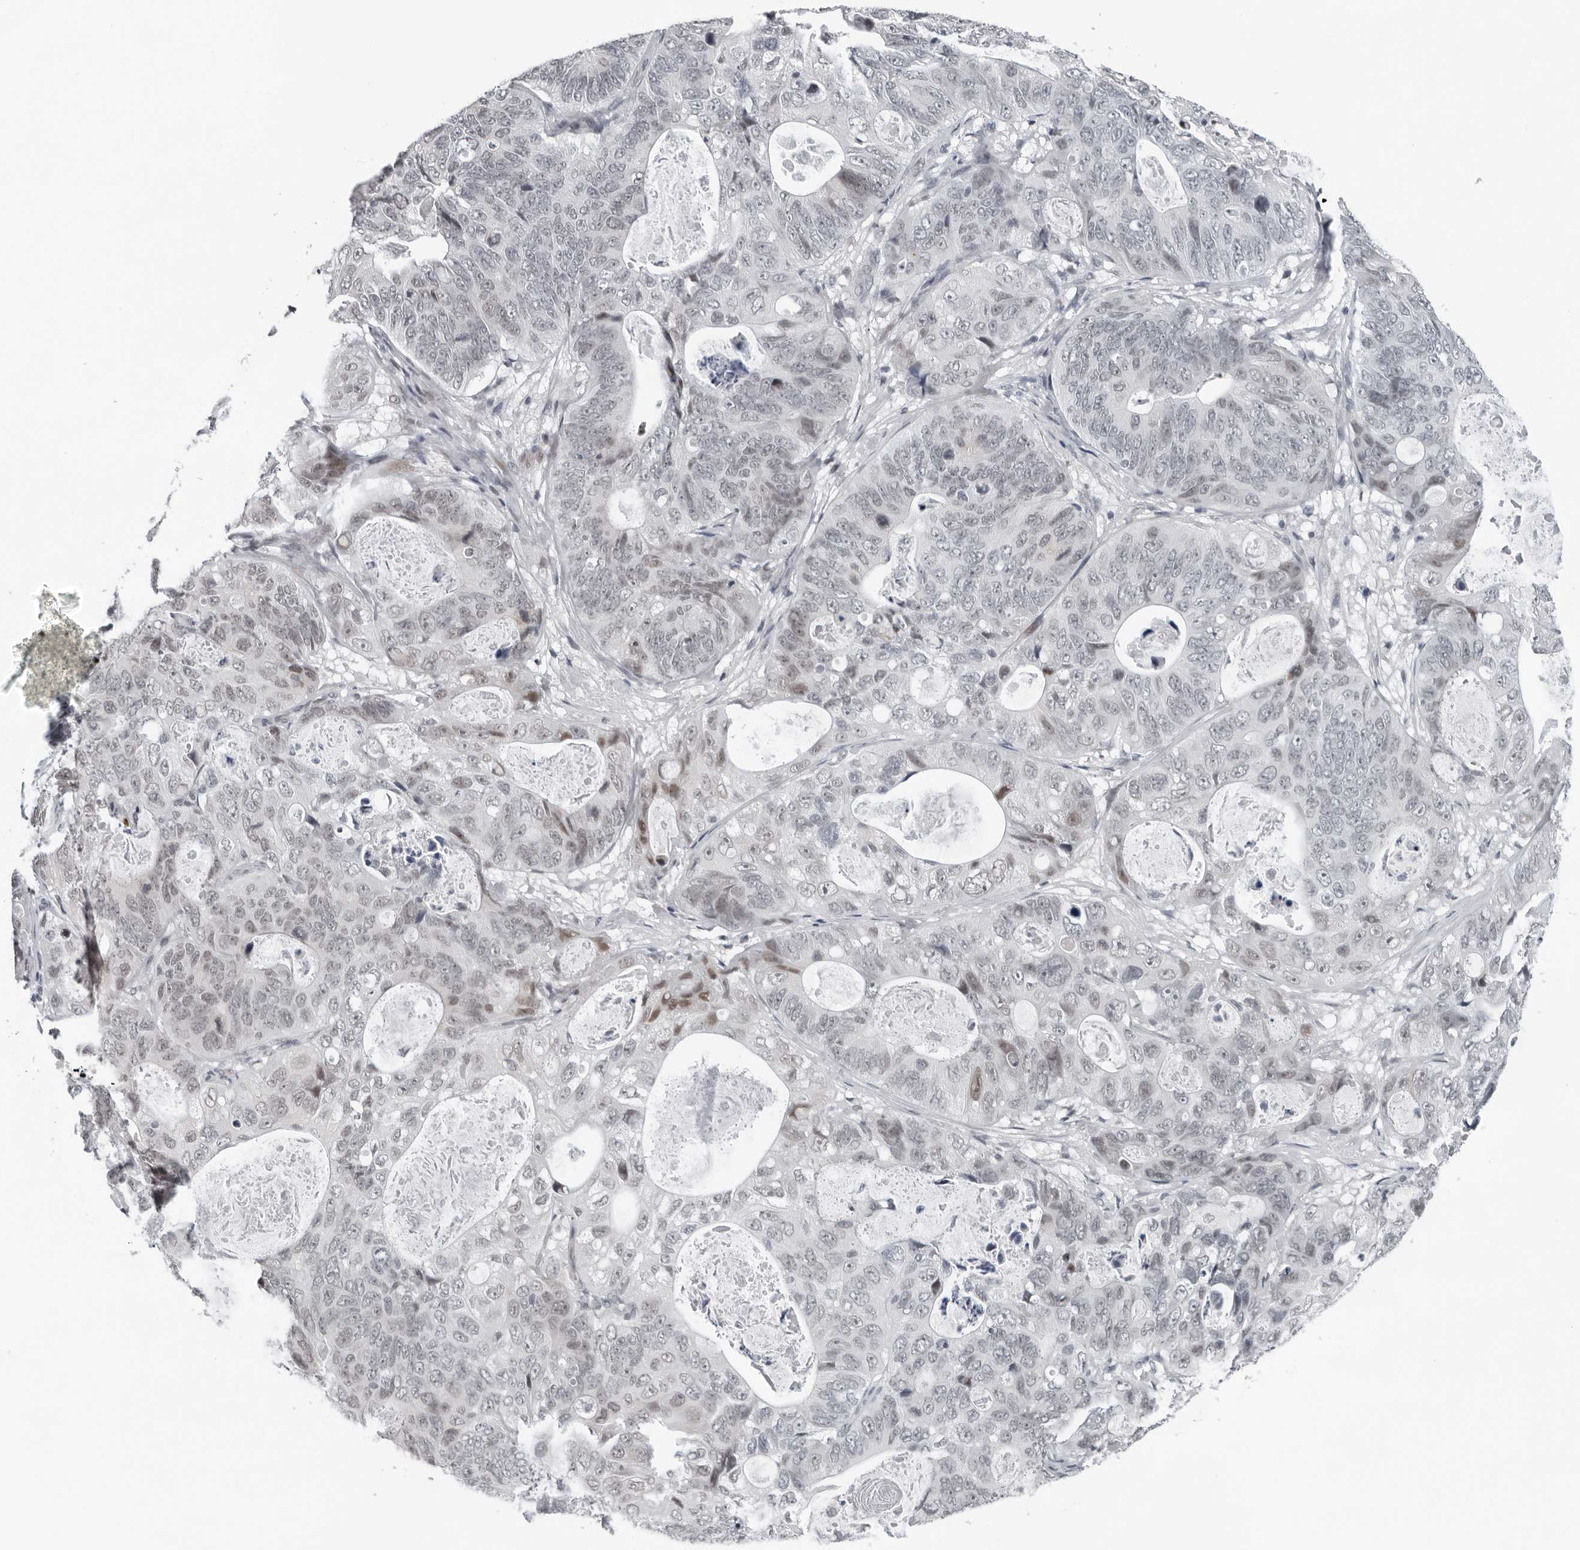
{"staining": {"intensity": "weak", "quantity": "<25%", "location": "nuclear"}, "tissue": "stomach cancer", "cell_type": "Tumor cells", "image_type": "cancer", "snomed": [{"axis": "morphology", "description": "Normal tissue, NOS"}, {"axis": "morphology", "description": "Adenocarcinoma, NOS"}, {"axis": "topography", "description": "Stomach"}], "caption": "Tumor cells show no significant staining in stomach cancer. Nuclei are stained in blue.", "gene": "PPP1R42", "patient": {"sex": "female", "age": 89}}